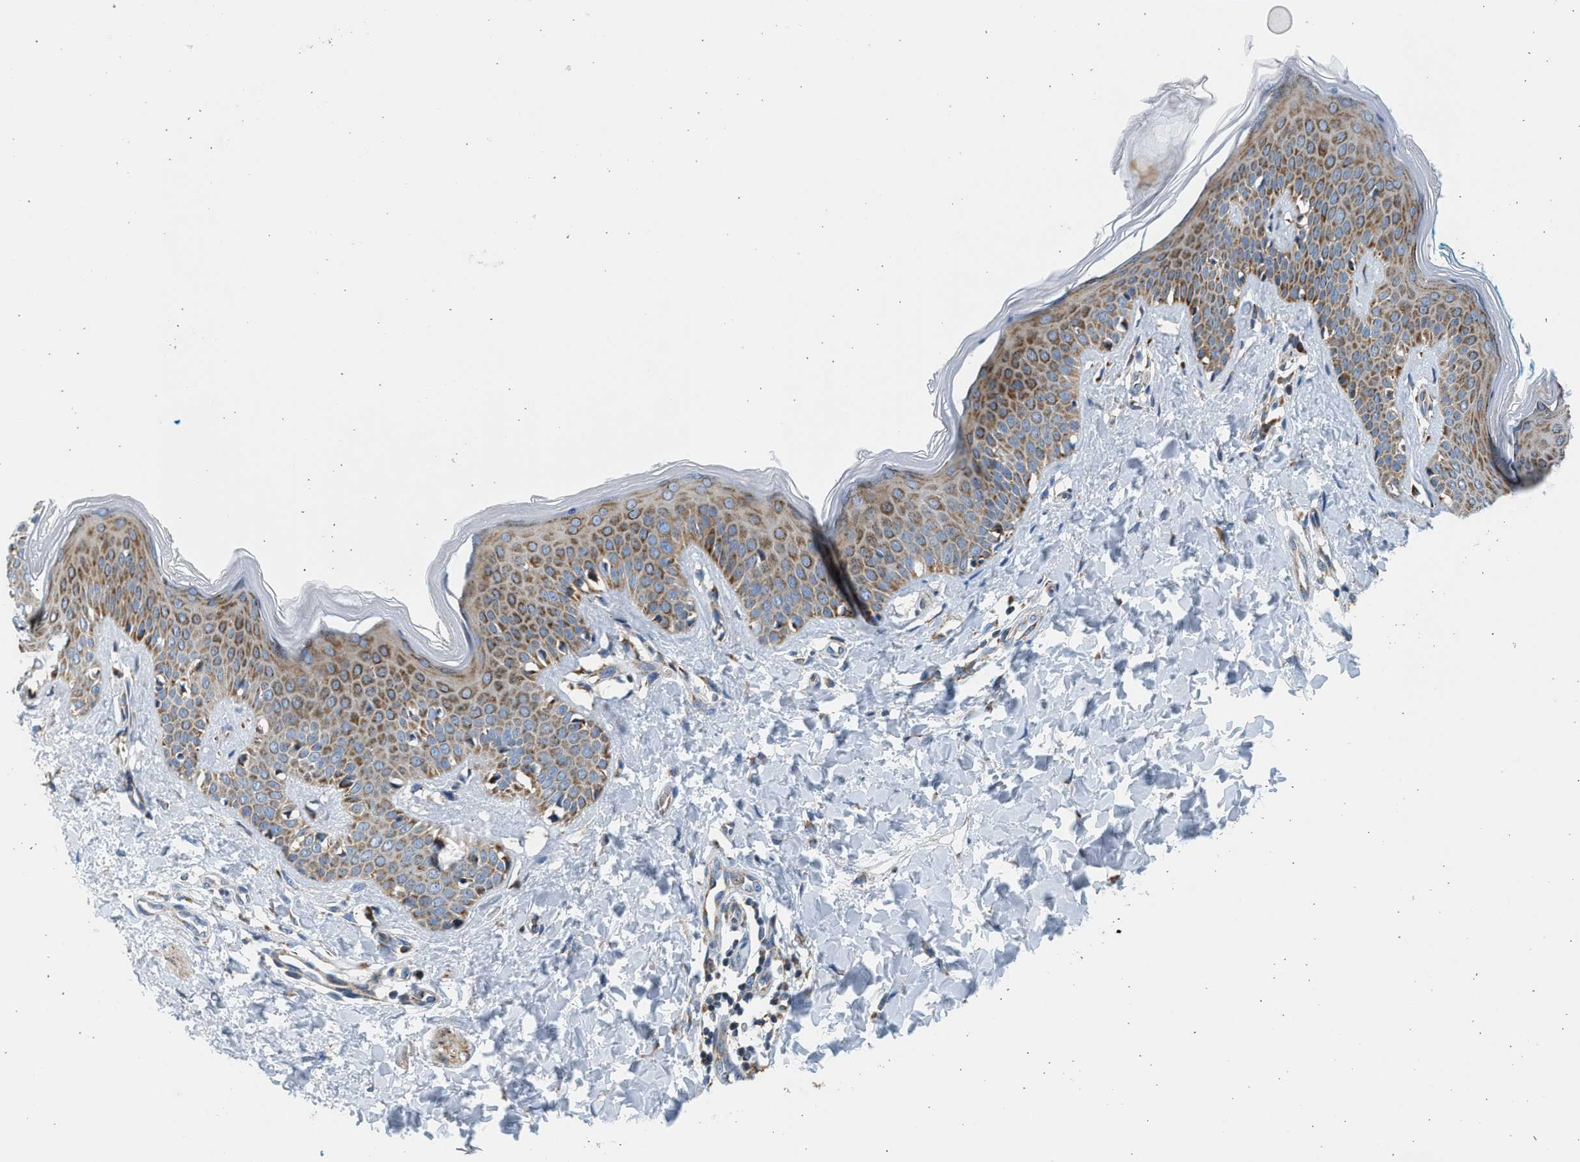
{"staining": {"intensity": "moderate", "quantity": "<25%", "location": "cytoplasmic/membranous"}, "tissue": "skin", "cell_type": "Fibroblasts", "image_type": "normal", "snomed": [{"axis": "morphology", "description": "Normal tissue, NOS"}, {"axis": "topography", "description": "Skin"}], "caption": "Skin was stained to show a protein in brown. There is low levels of moderate cytoplasmic/membranous positivity in approximately <25% of fibroblasts. (DAB (3,3'-diaminobenzidine) IHC with brightfield microscopy, high magnification).", "gene": "KCNMB3", "patient": {"sex": "female", "age": 17}}